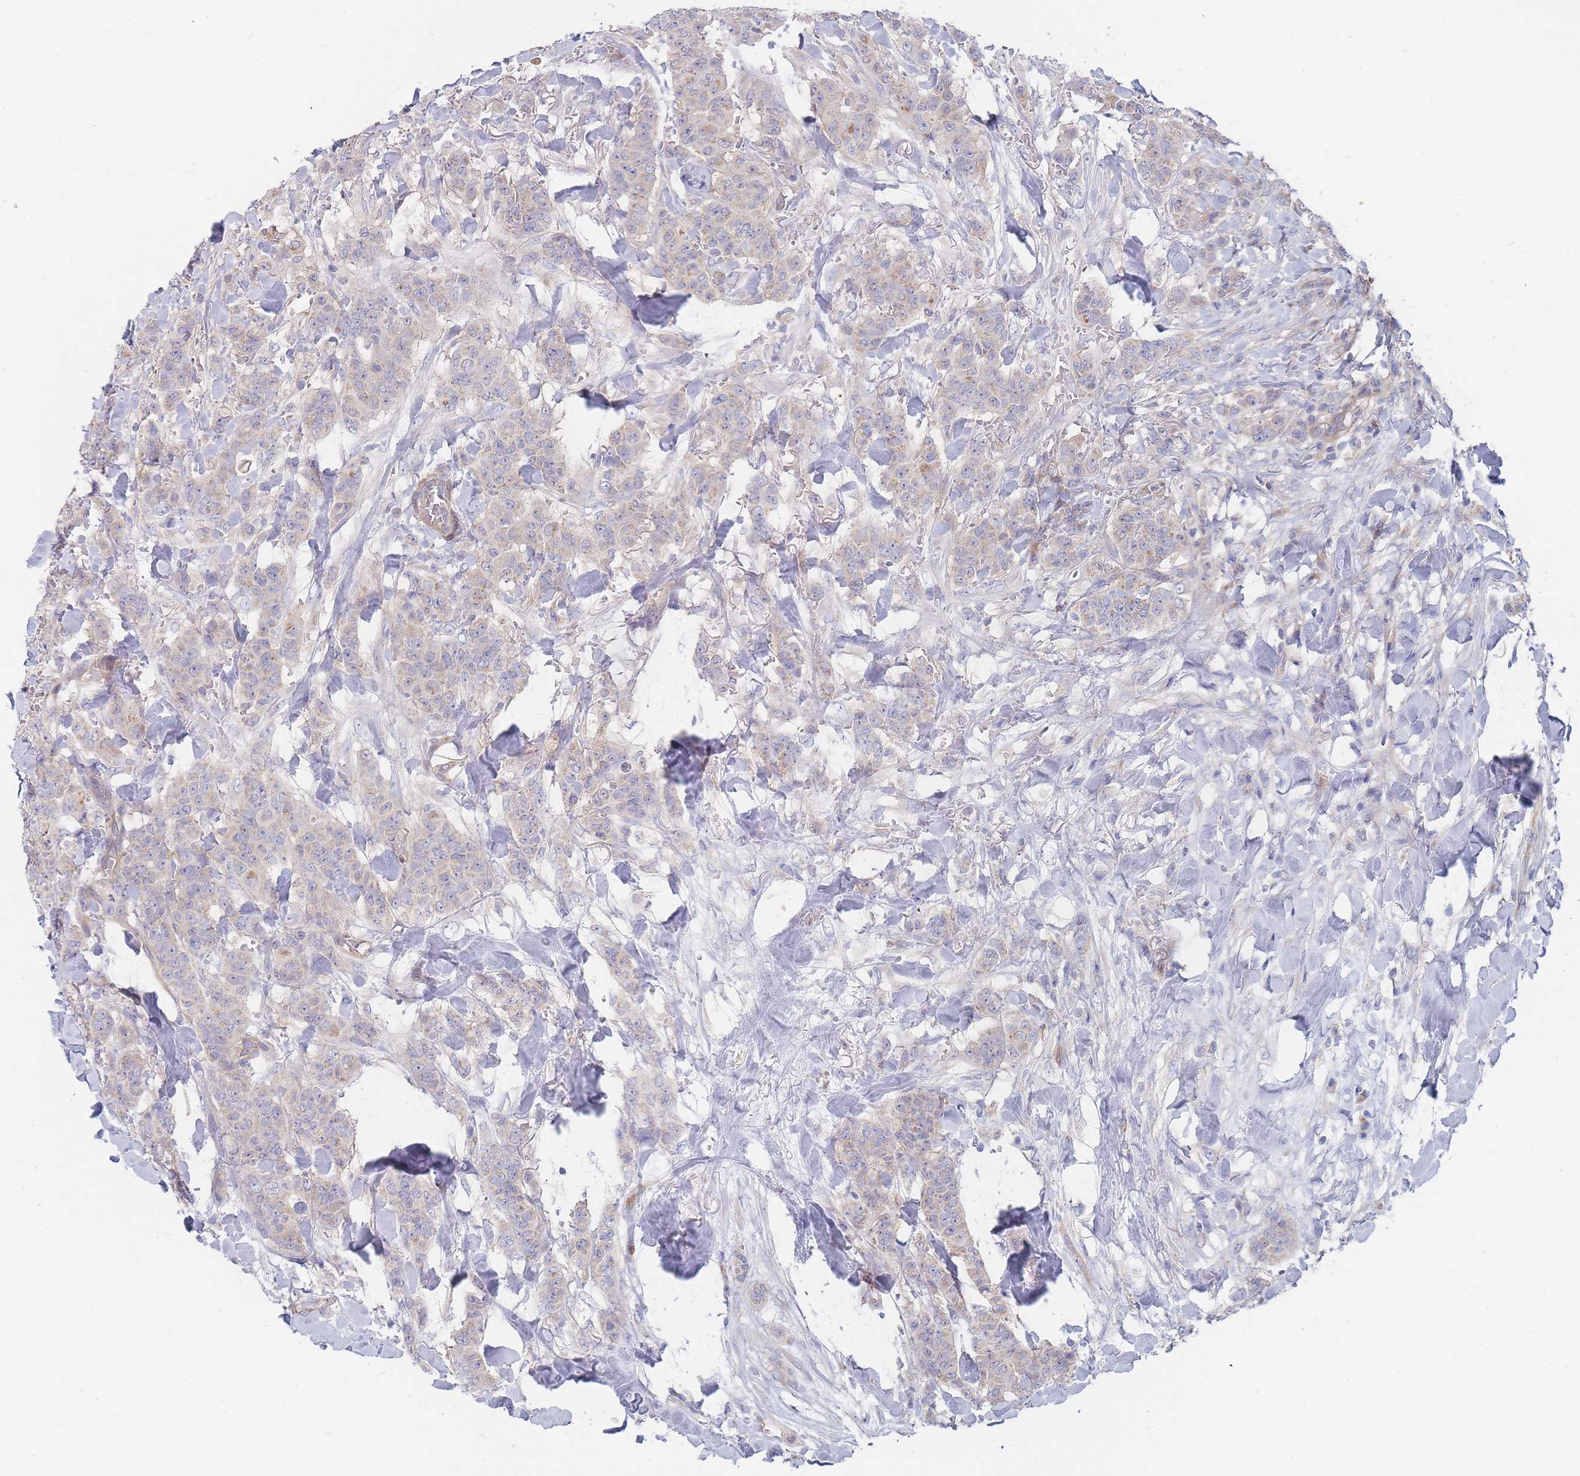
{"staining": {"intensity": "weak", "quantity": "<25%", "location": "cytoplasmic/membranous"}, "tissue": "breast cancer", "cell_type": "Tumor cells", "image_type": "cancer", "snomed": [{"axis": "morphology", "description": "Duct carcinoma"}, {"axis": "topography", "description": "Breast"}], "caption": "Tumor cells are negative for brown protein staining in breast cancer. (Stains: DAB immunohistochemistry (IHC) with hematoxylin counter stain, Microscopy: brightfield microscopy at high magnification).", "gene": "NUB1", "patient": {"sex": "female", "age": 40}}